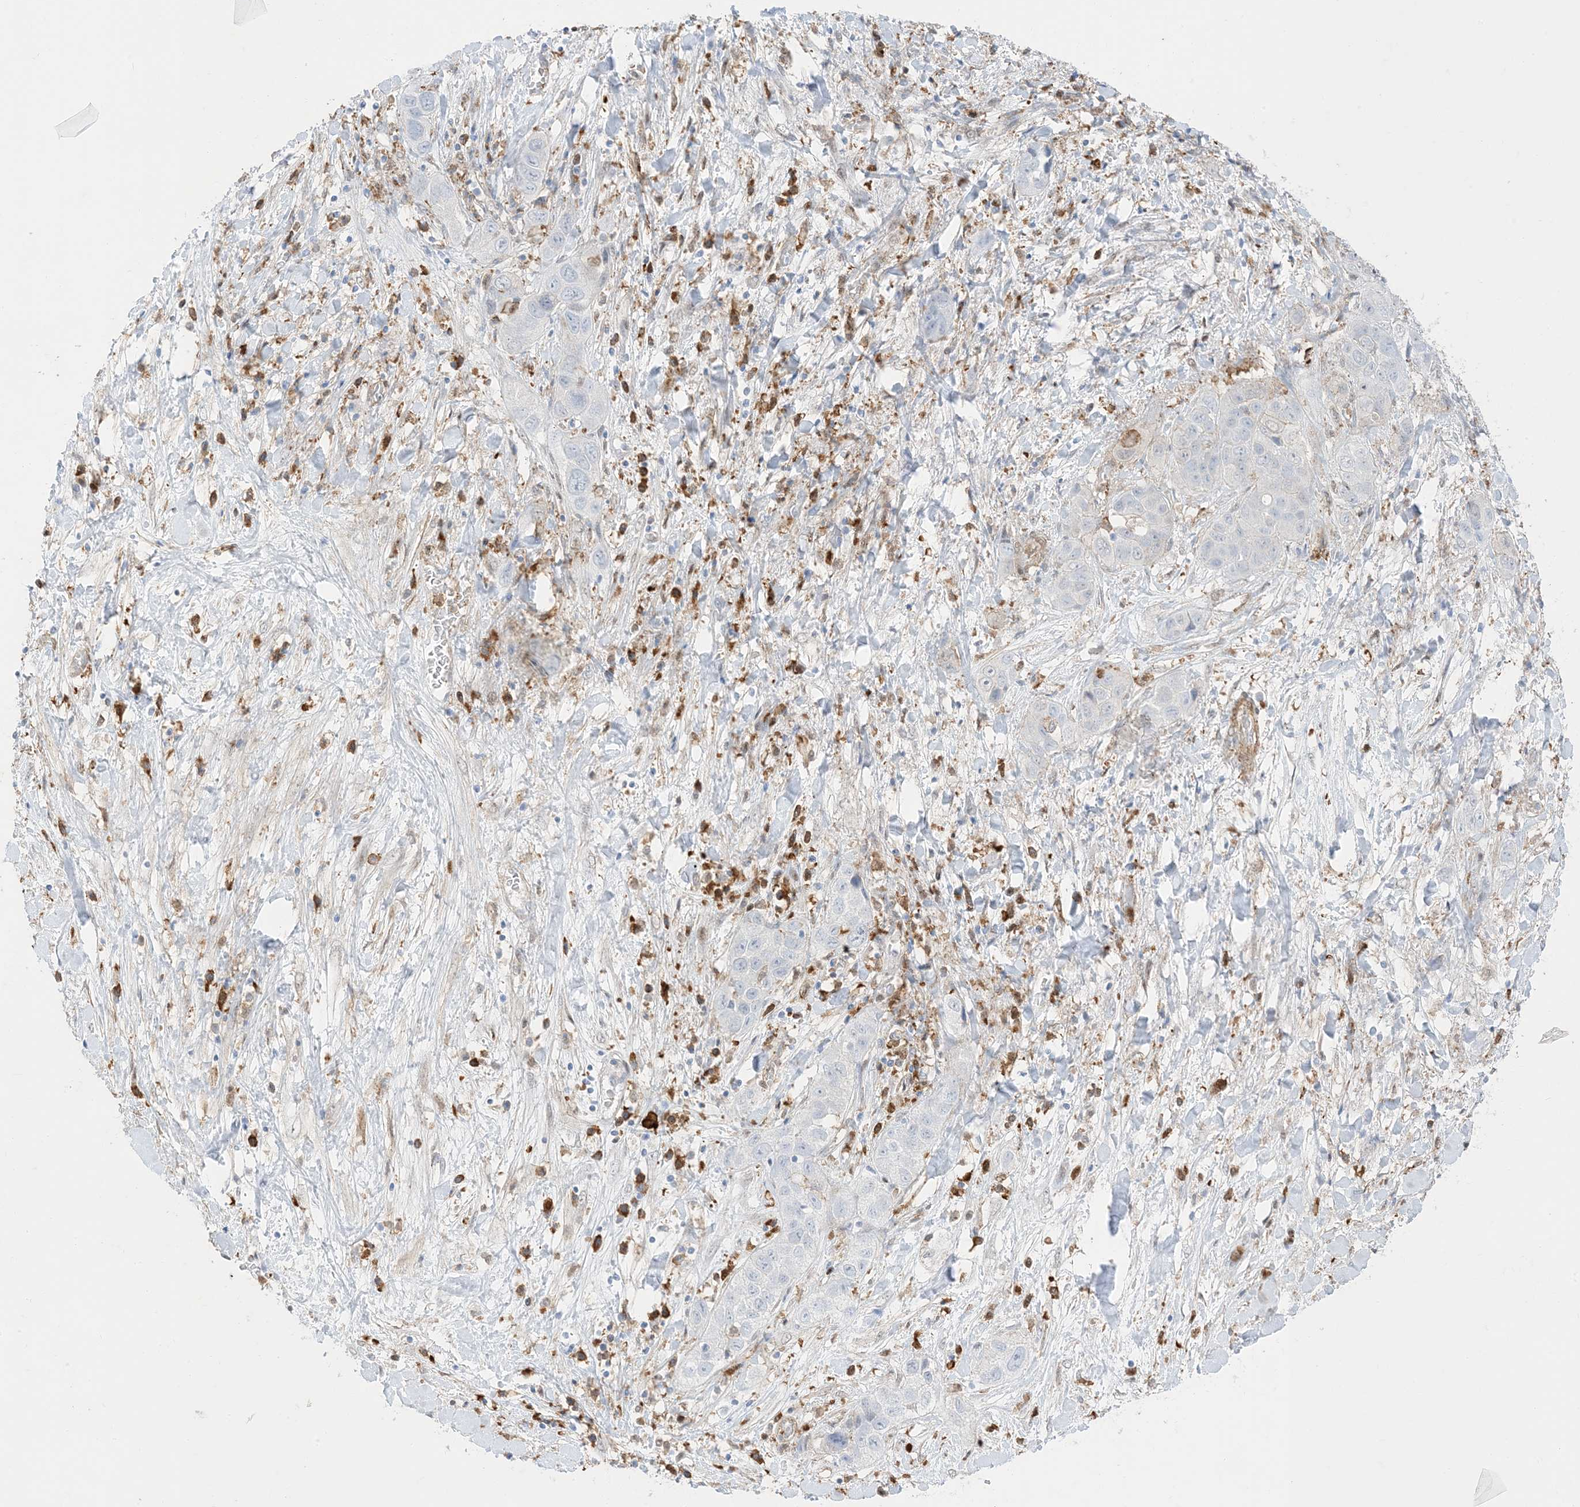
{"staining": {"intensity": "negative", "quantity": "none", "location": "none"}, "tissue": "liver cancer", "cell_type": "Tumor cells", "image_type": "cancer", "snomed": [{"axis": "morphology", "description": "Cholangiocarcinoma"}, {"axis": "topography", "description": "Liver"}], "caption": "A micrograph of human liver cancer (cholangiocarcinoma) is negative for staining in tumor cells.", "gene": "GSN", "patient": {"sex": "female", "age": 52}}